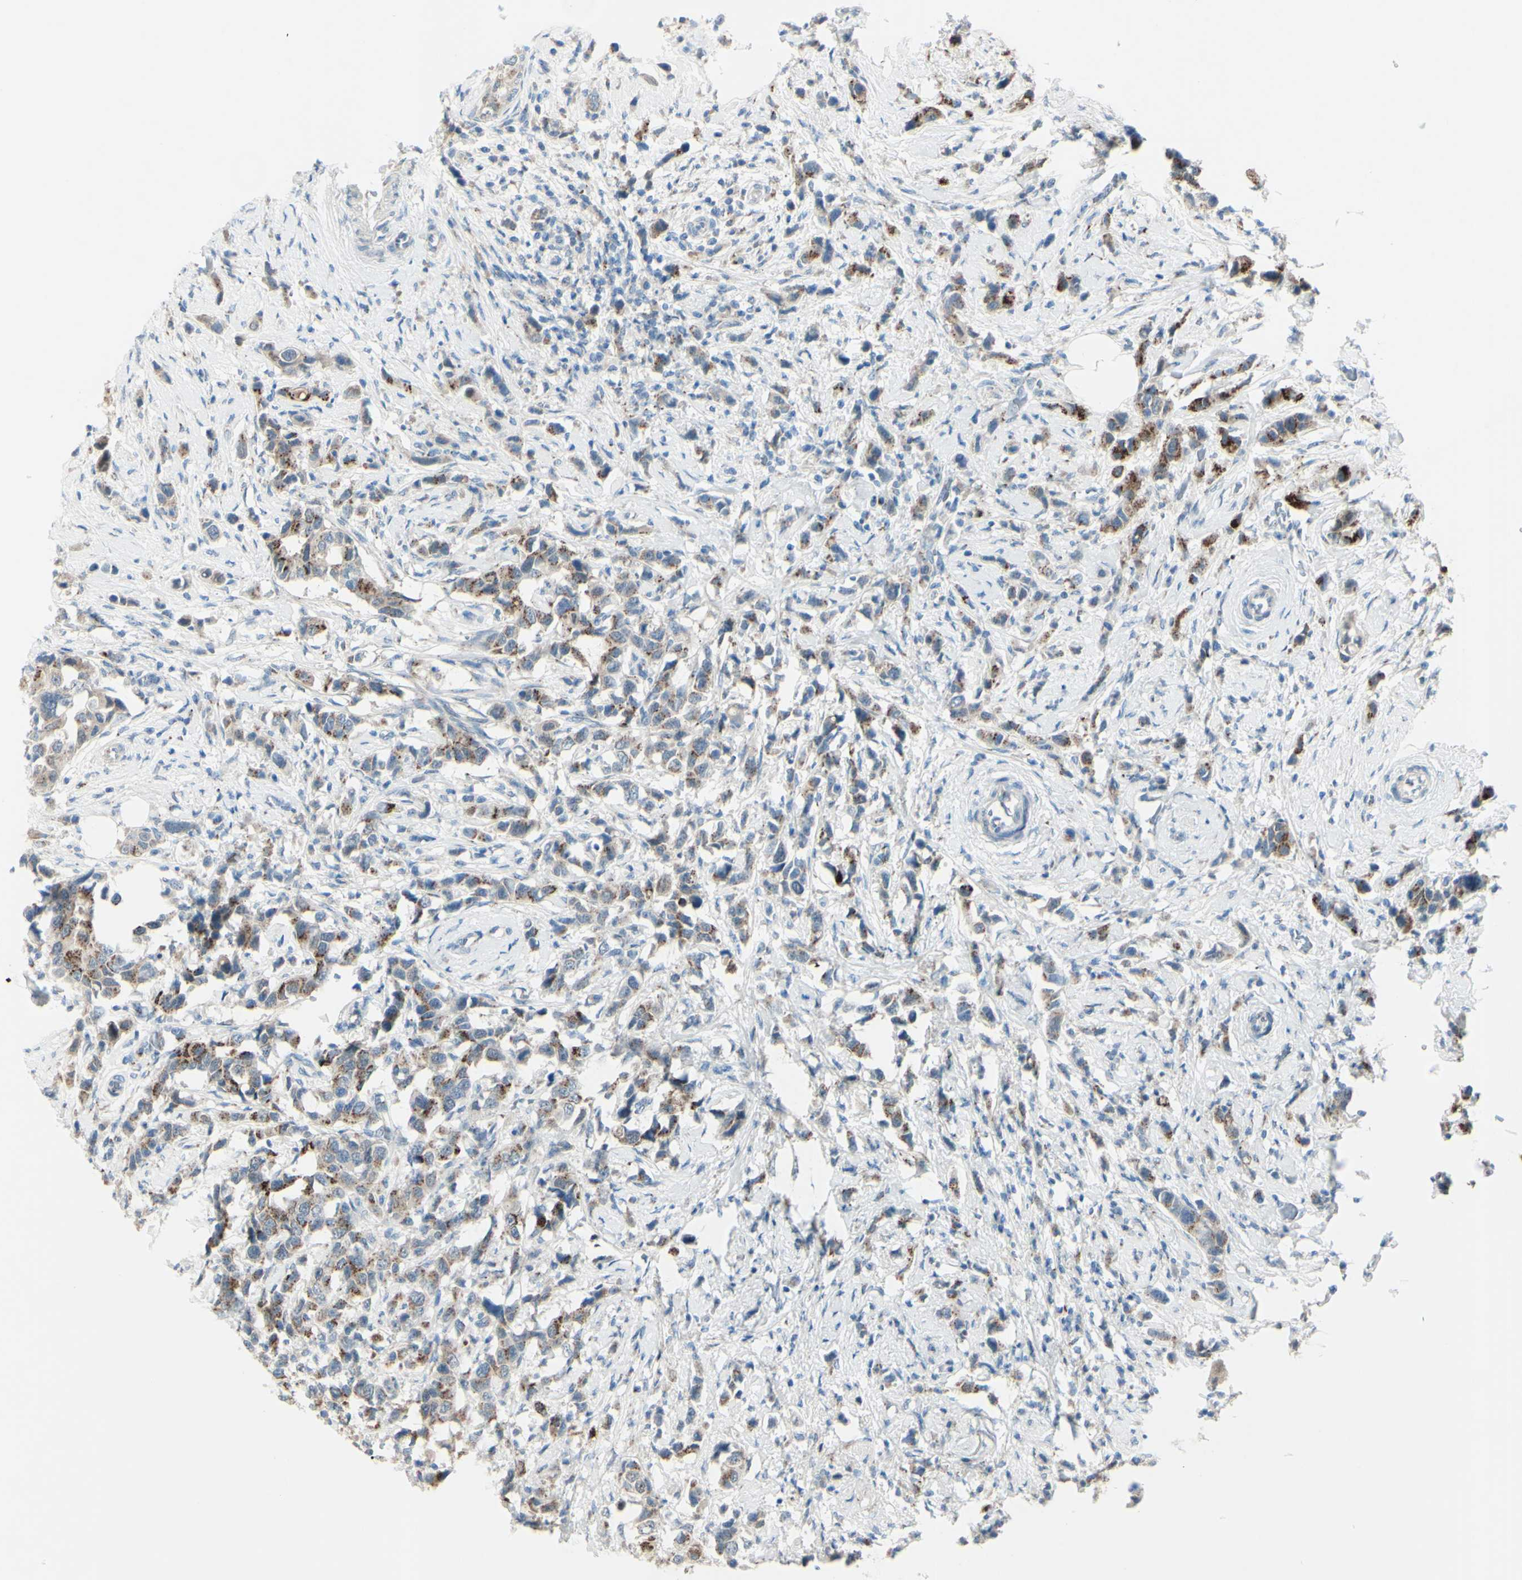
{"staining": {"intensity": "moderate", "quantity": ">75%", "location": "cytoplasmic/membranous"}, "tissue": "breast cancer", "cell_type": "Tumor cells", "image_type": "cancer", "snomed": [{"axis": "morphology", "description": "Normal tissue, NOS"}, {"axis": "morphology", "description": "Duct carcinoma"}, {"axis": "topography", "description": "Breast"}], "caption": "Tumor cells reveal medium levels of moderate cytoplasmic/membranous expression in approximately >75% of cells in human intraductal carcinoma (breast).", "gene": "B4GALT1", "patient": {"sex": "female", "age": 50}}